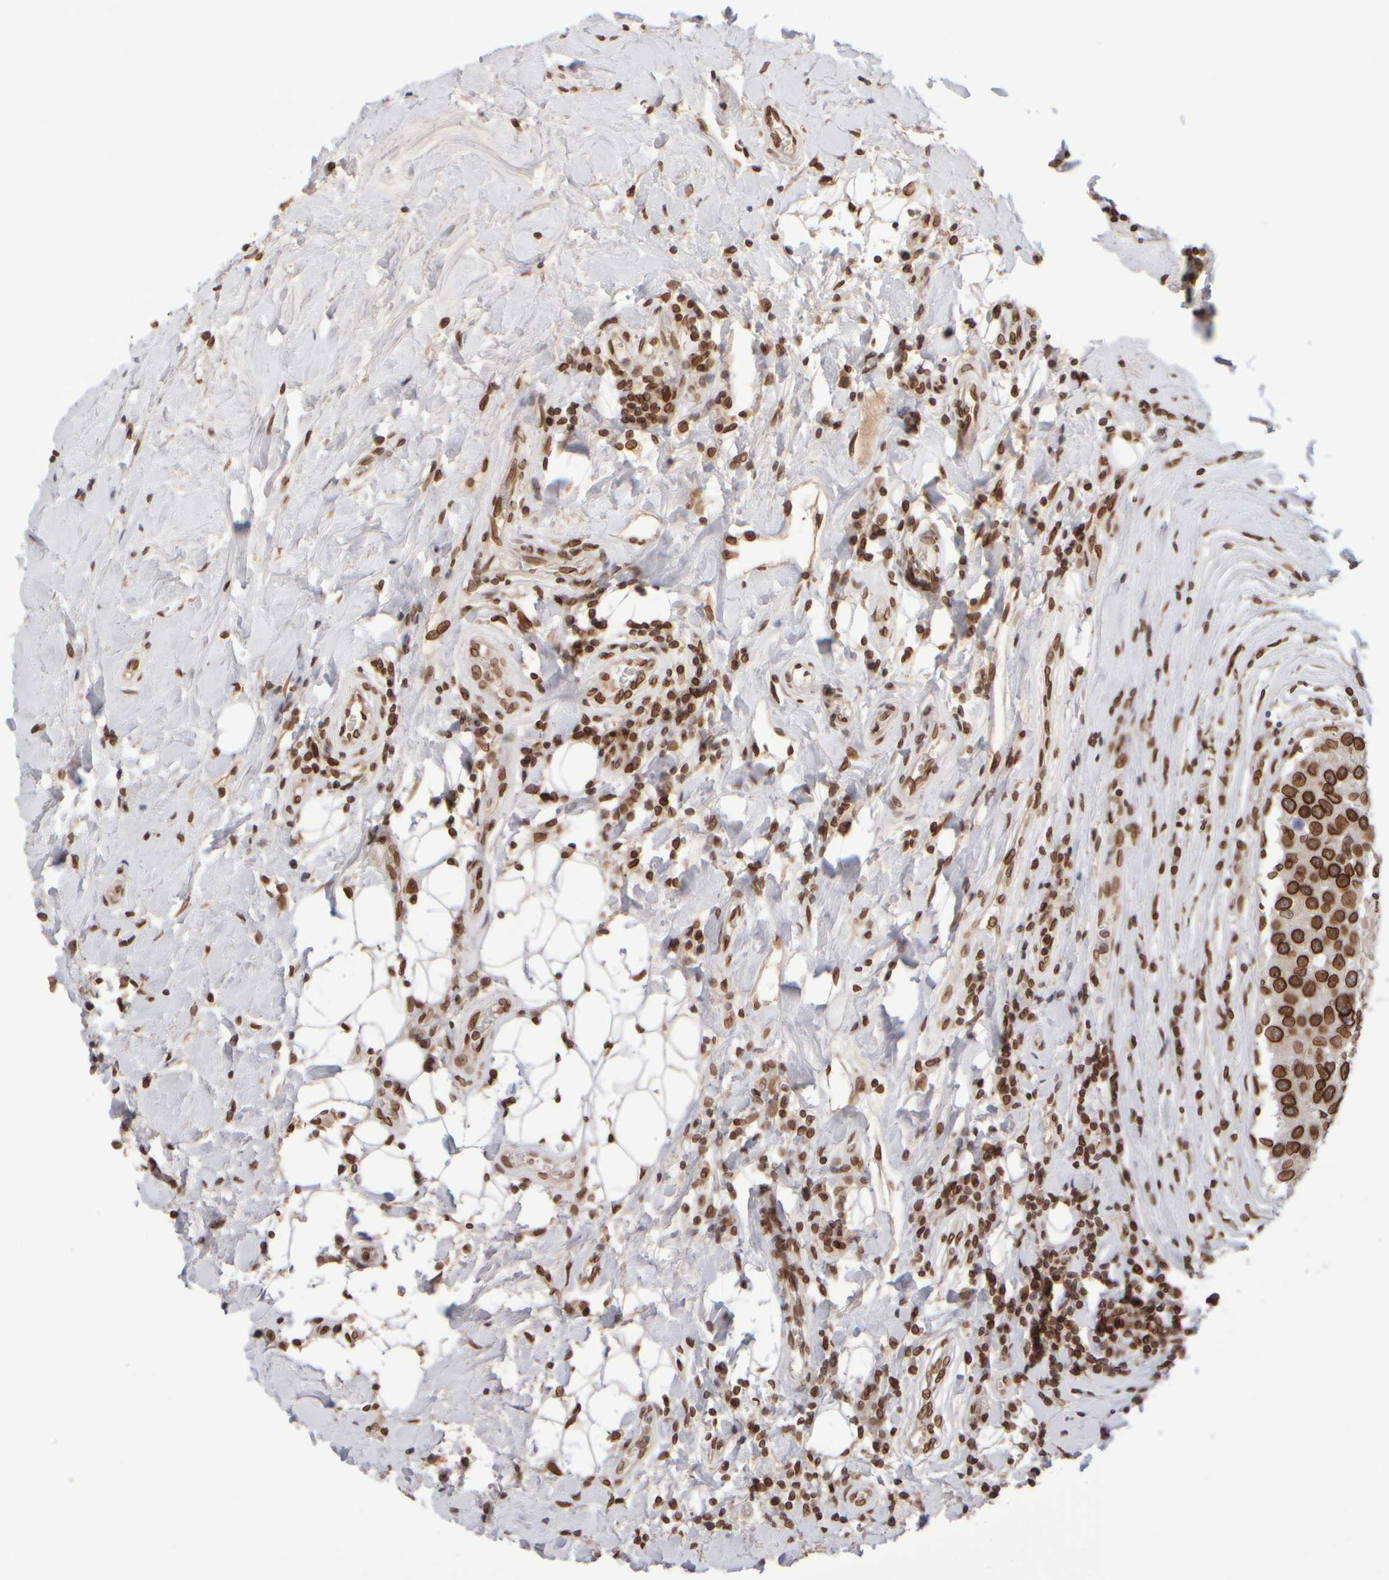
{"staining": {"intensity": "strong", "quantity": ">75%", "location": "cytoplasmic/membranous,nuclear"}, "tissue": "breast cancer", "cell_type": "Tumor cells", "image_type": "cancer", "snomed": [{"axis": "morphology", "description": "Duct carcinoma"}, {"axis": "topography", "description": "Breast"}], "caption": "An image of human breast cancer (intraductal carcinoma) stained for a protein demonstrates strong cytoplasmic/membranous and nuclear brown staining in tumor cells.", "gene": "ZC3HC1", "patient": {"sex": "female", "age": 27}}